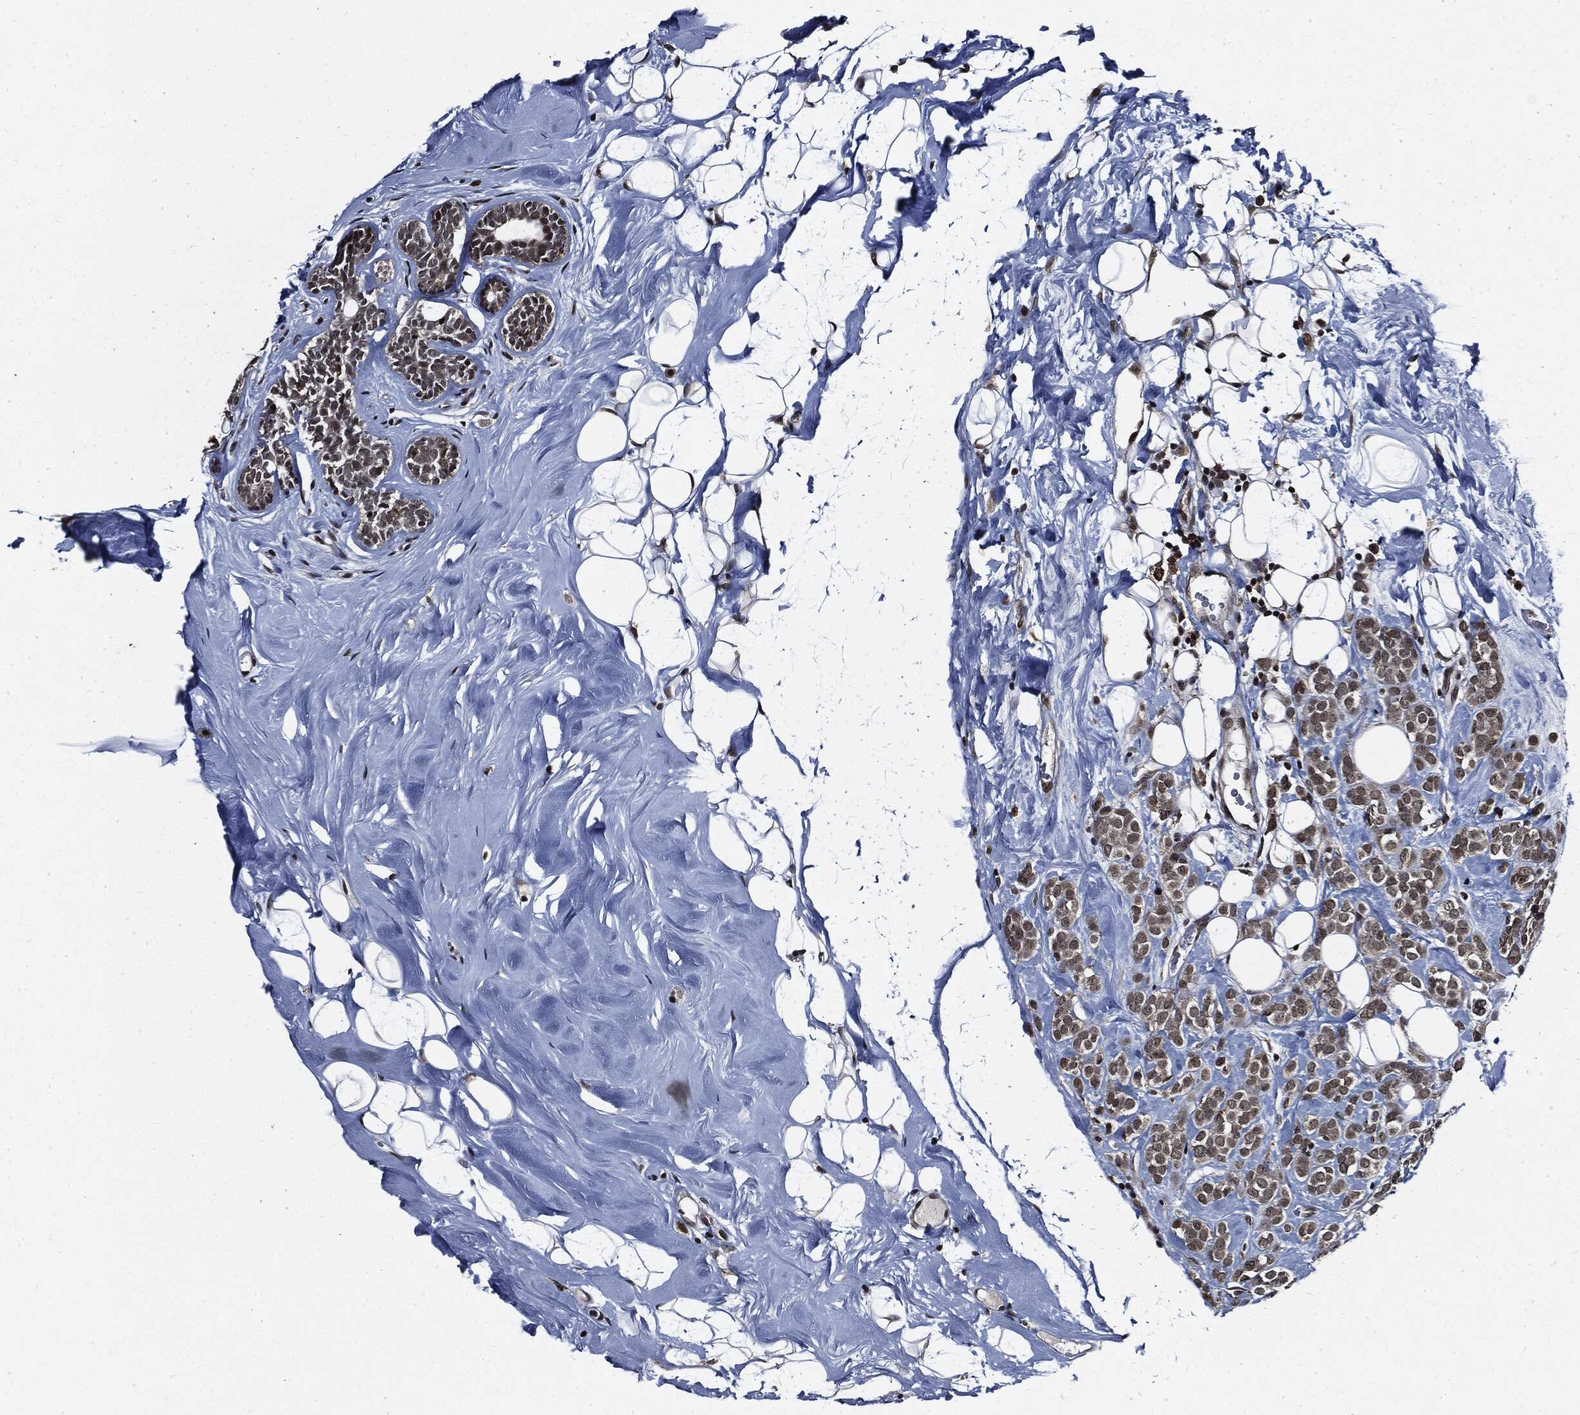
{"staining": {"intensity": "weak", "quantity": "25%-75%", "location": "cytoplasmic/membranous,nuclear"}, "tissue": "breast cancer", "cell_type": "Tumor cells", "image_type": "cancer", "snomed": [{"axis": "morphology", "description": "Lobular carcinoma"}, {"axis": "topography", "description": "Breast"}], "caption": "Breast lobular carcinoma stained for a protein (brown) displays weak cytoplasmic/membranous and nuclear positive expression in approximately 25%-75% of tumor cells.", "gene": "SUGT1", "patient": {"sex": "female", "age": 49}}